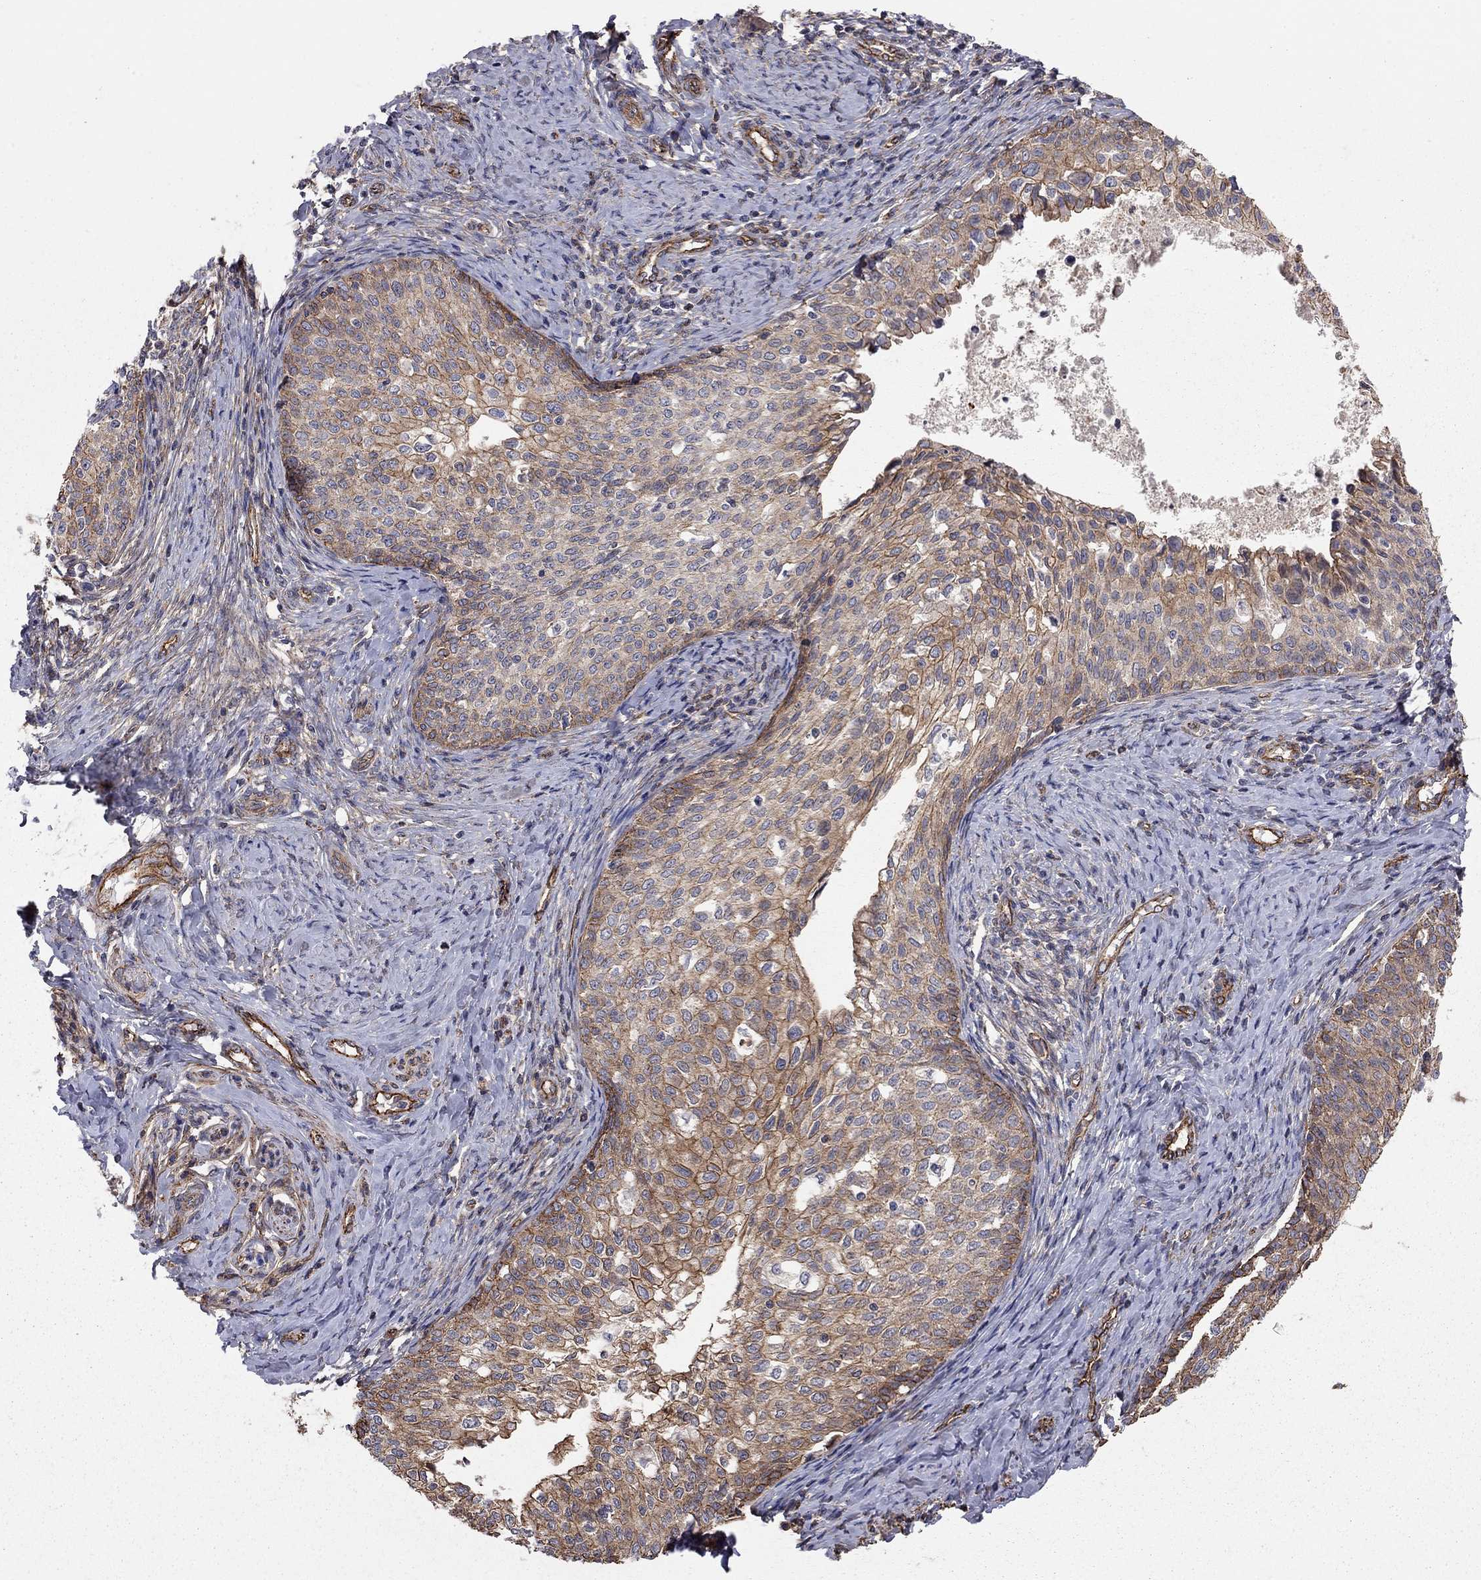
{"staining": {"intensity": "moderate", "quantity": ">75%", "location": "cytoplasmic/membranous"}, "tissue": "cervical cancer", "cell_type": "Tumor cells", "image_type": "cancer", "snomed": [{"axis": "morphology", "description": "Squamous cell carcinoma, NOS"}, {"axis": "topography", "description": "Cervix"}], "caption": "Cervical squamous cell carcinoma stained with a brown dye reveals moderate cytoplasmic/membranous positive staining in about >75% of tumor cells.", "gene": "RASEF", "patient": {"sex": "female", "age": 51}}